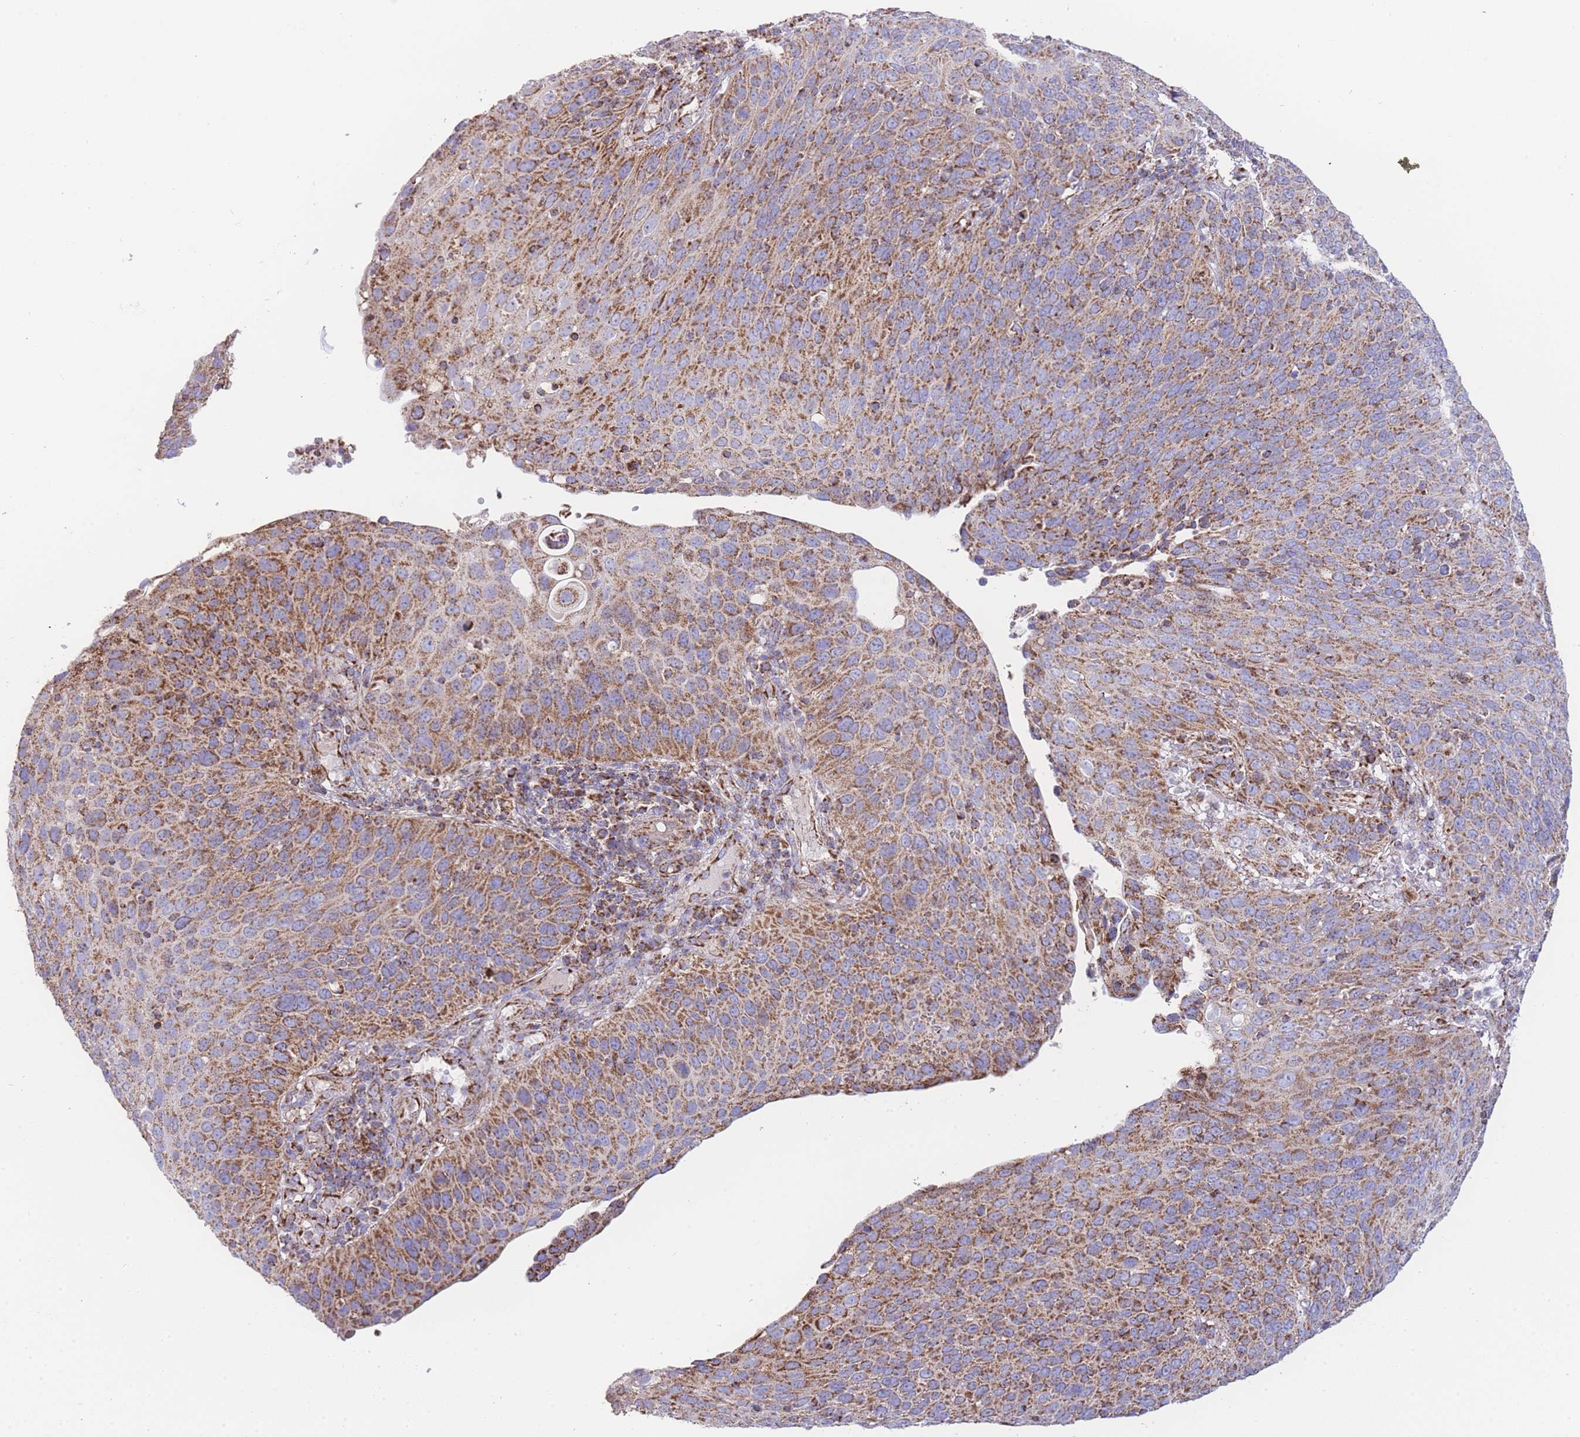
{"staining": {"intensity": "moderate", "quantity": ">75%", "location": "cytoplasmic/membranous"}, "tissue": "cervical cancer", "cell_type": "Tumor cells", "image_type": "cancer", "snomed": [{"axis": "morphology", "description": "Squamous cell carcinoma, NOS"}, {"axis": "topography", "description": "Cervix"}], "caption": "The immunohistochemical stain shows moderate cytoplasmic/membranous expression in tumor cells of squamous cell carcinoma (cervical) tissue.", "gene": "GSTM1", "patient": {"sex": "female", "age": 36}}